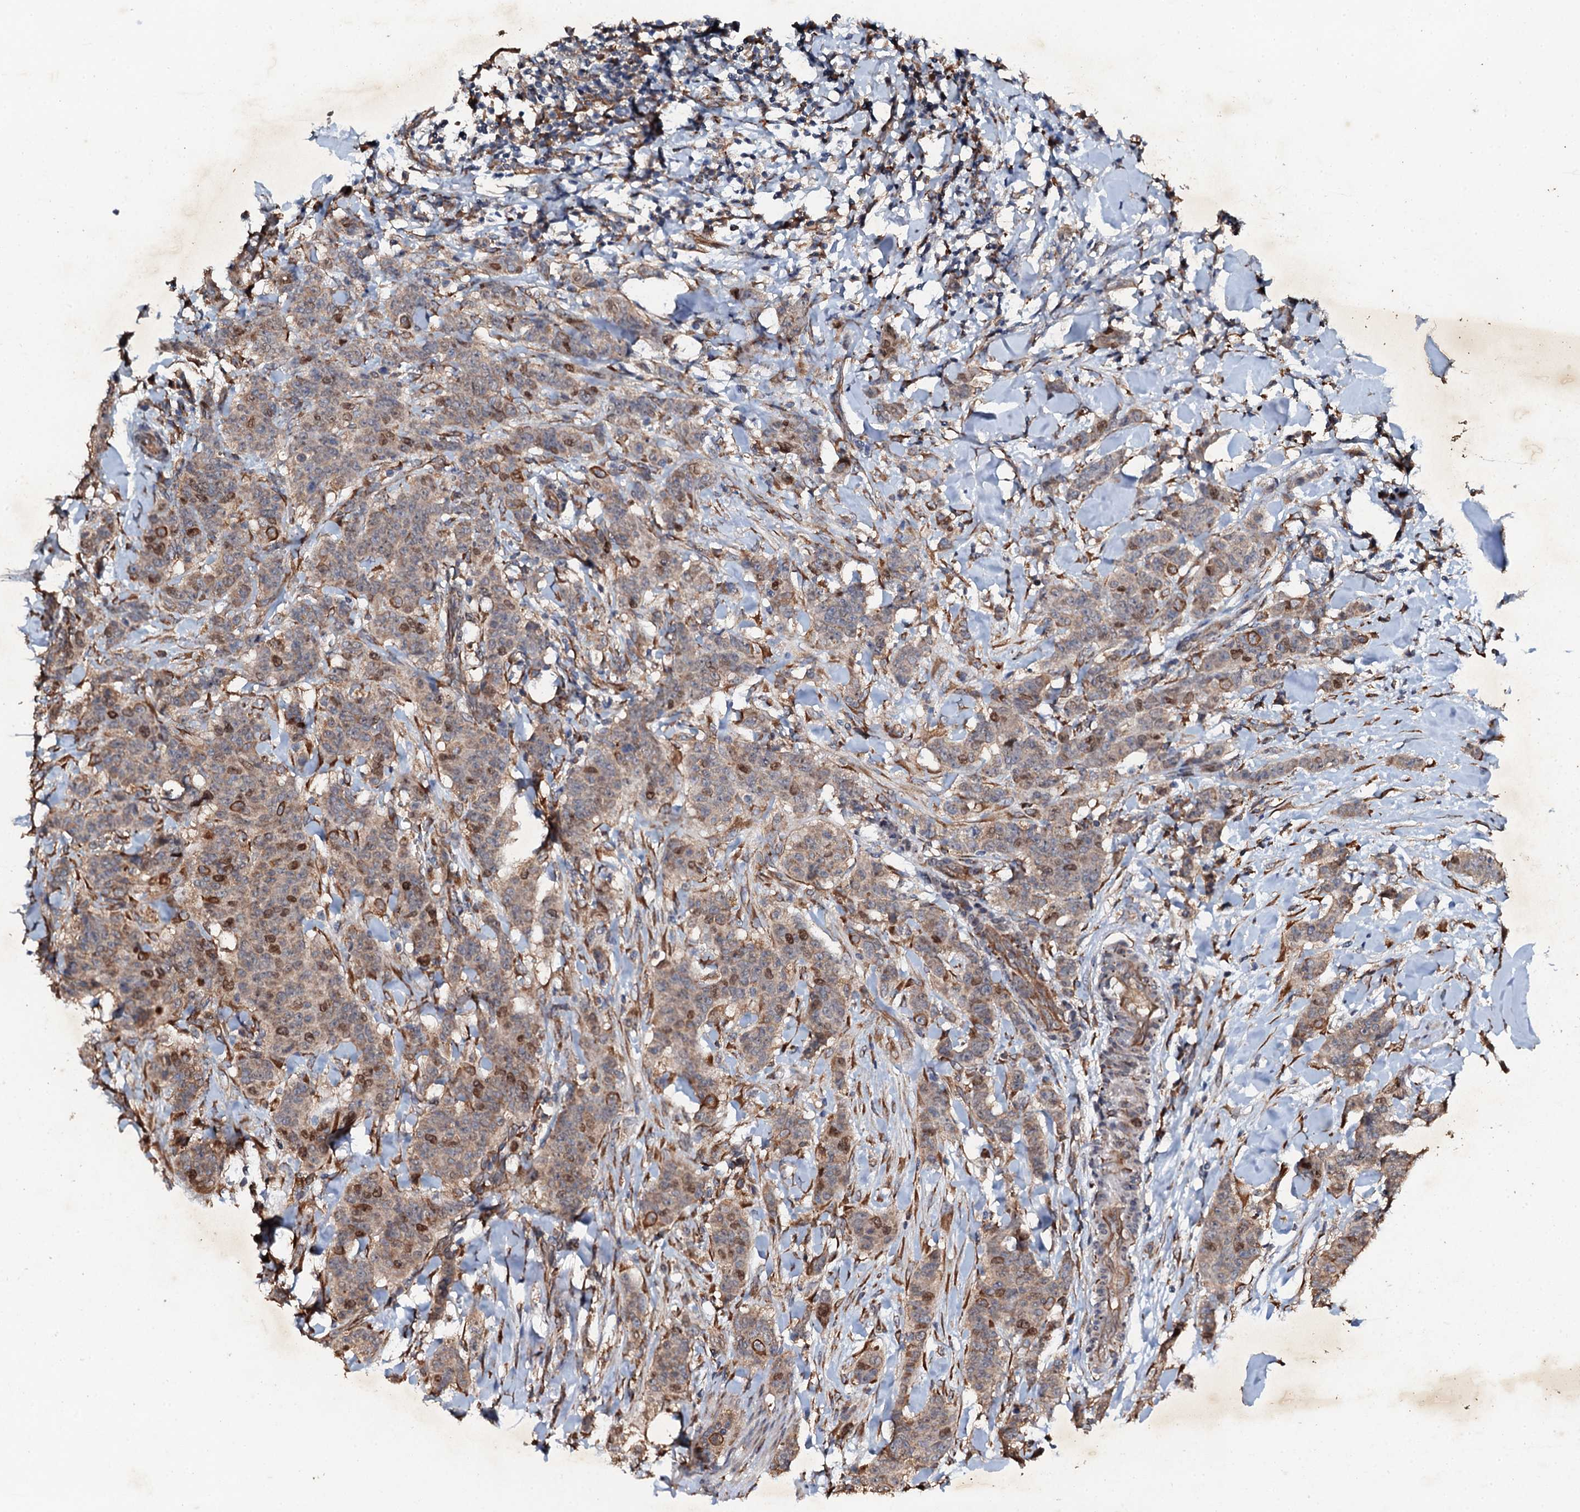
{"staining": {"intensity": "moderate", "quantity": ">75%", "location": "cytoplasmic/membranous,nuclear"}, "tissue": "breast cancer", "cell_type": "Tumor cells", "image_type": "cancer", "snomed": [{"axis": "morphology", "description": "Duct carcinoma"}, {"axis": "topography", "description": "Breast"}], "caption": "High-magnification brightfield microscopy of invasive ductal carcinoma (breast) stained with DAB (3,3'-diaminobenzidine) (brown) and counterstained with hematoxylin (blue). tumor cells exhibit moderate cytoplasmic/membranous and nuclear positivity is appreciated in approximately>75% of cells.", "gene": "ADAMTS10", "patient": {"sex": "female", "age": 40}}